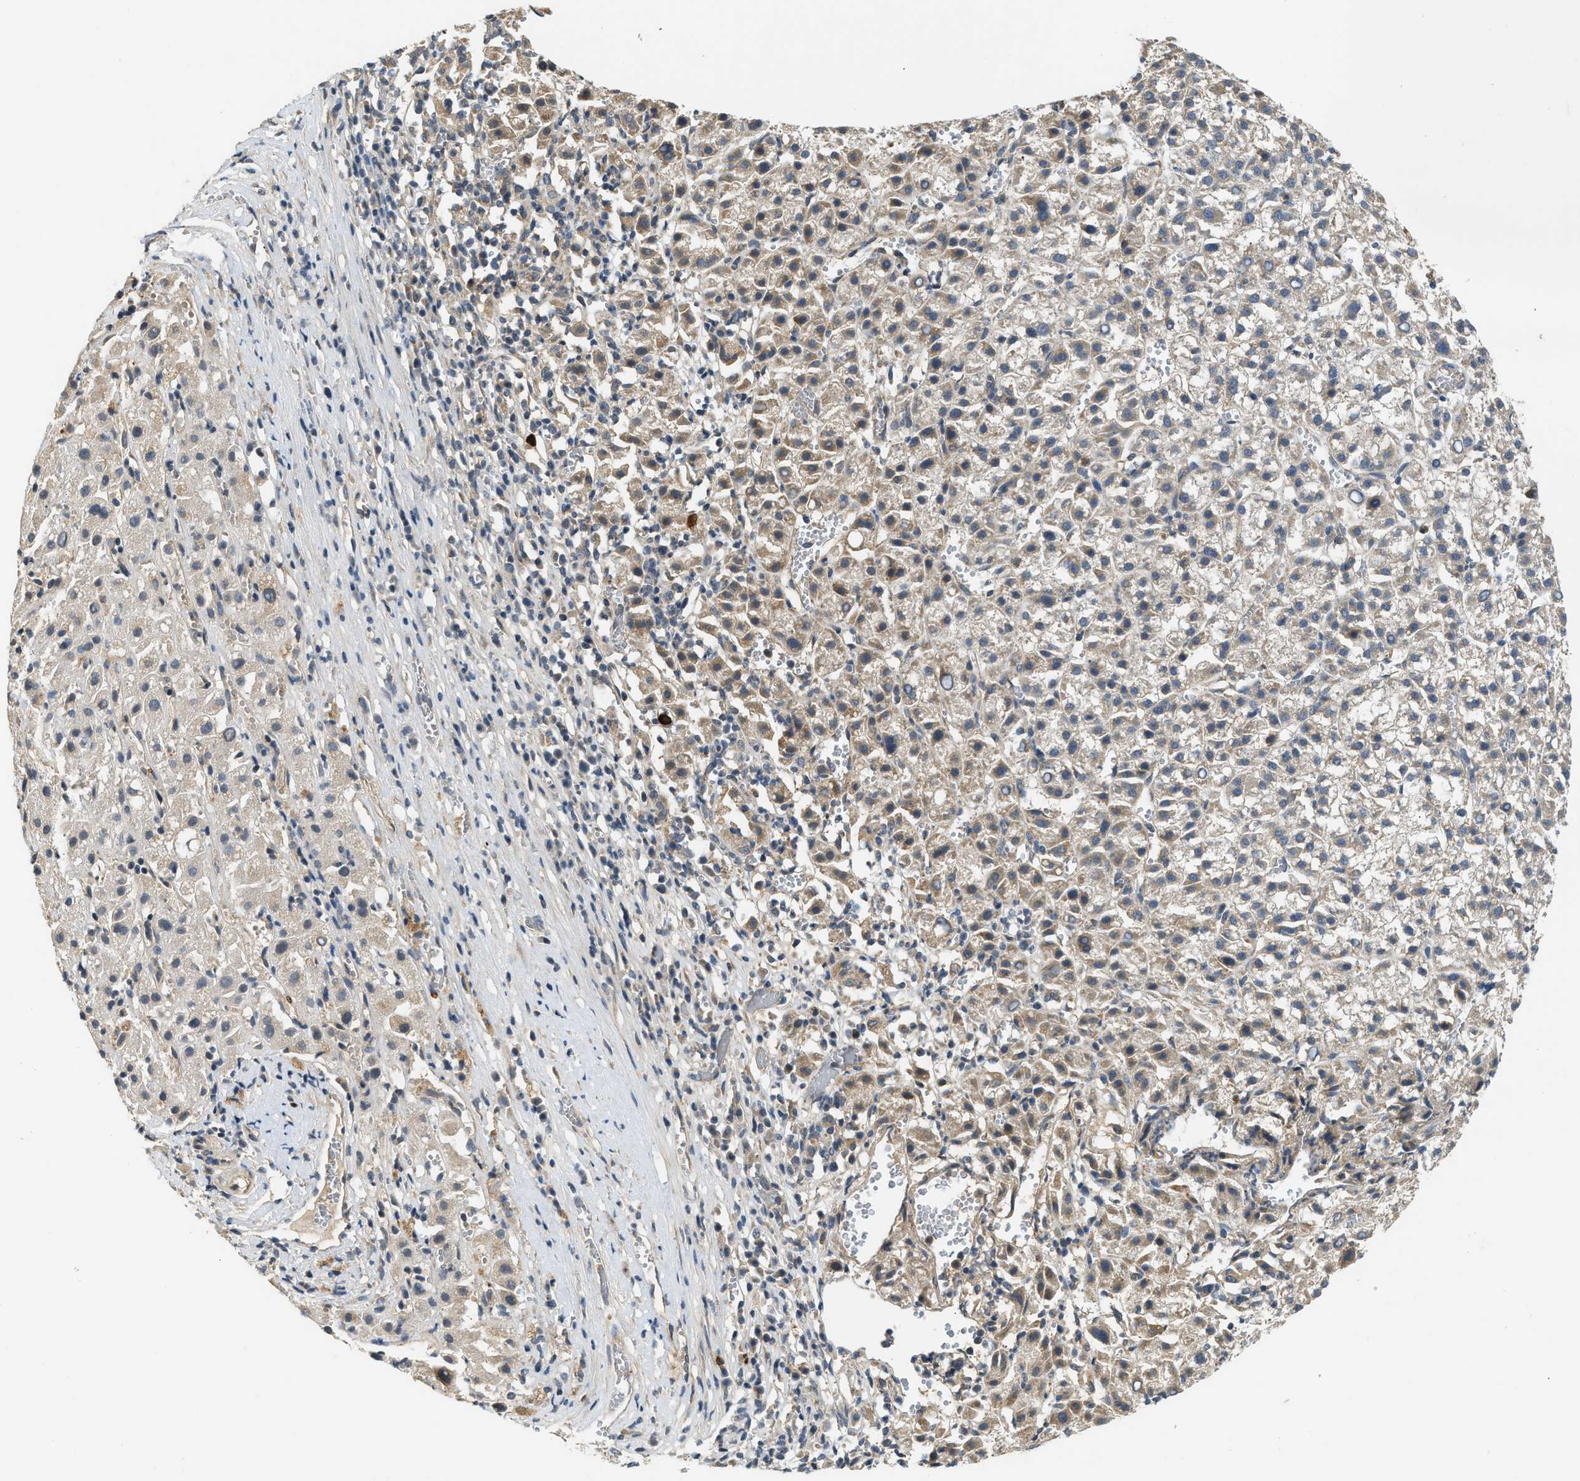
{"staining": {"intensity": "moderate", "quantity": "<25%", "location": "cytoplasmic/membranous"}, "tissue": "liver cancer", "cell_type": "Tumor cells", "image_type": "cancer", "snomed": [{"axis": "morphology", "description": "Carcinoma, Hepatocellular, NOS"}, {"axis": "topography", "description": "Liver"}], "caption": "Liver cancer (hepatocellular carcinoma) stained for a protein (brown) exhibits moderate cytoplasmic/membranous positive staining in about <25% of tumor cells.", "gene": "ADCY8", "patient": {"sex": "female", "age": 58}}